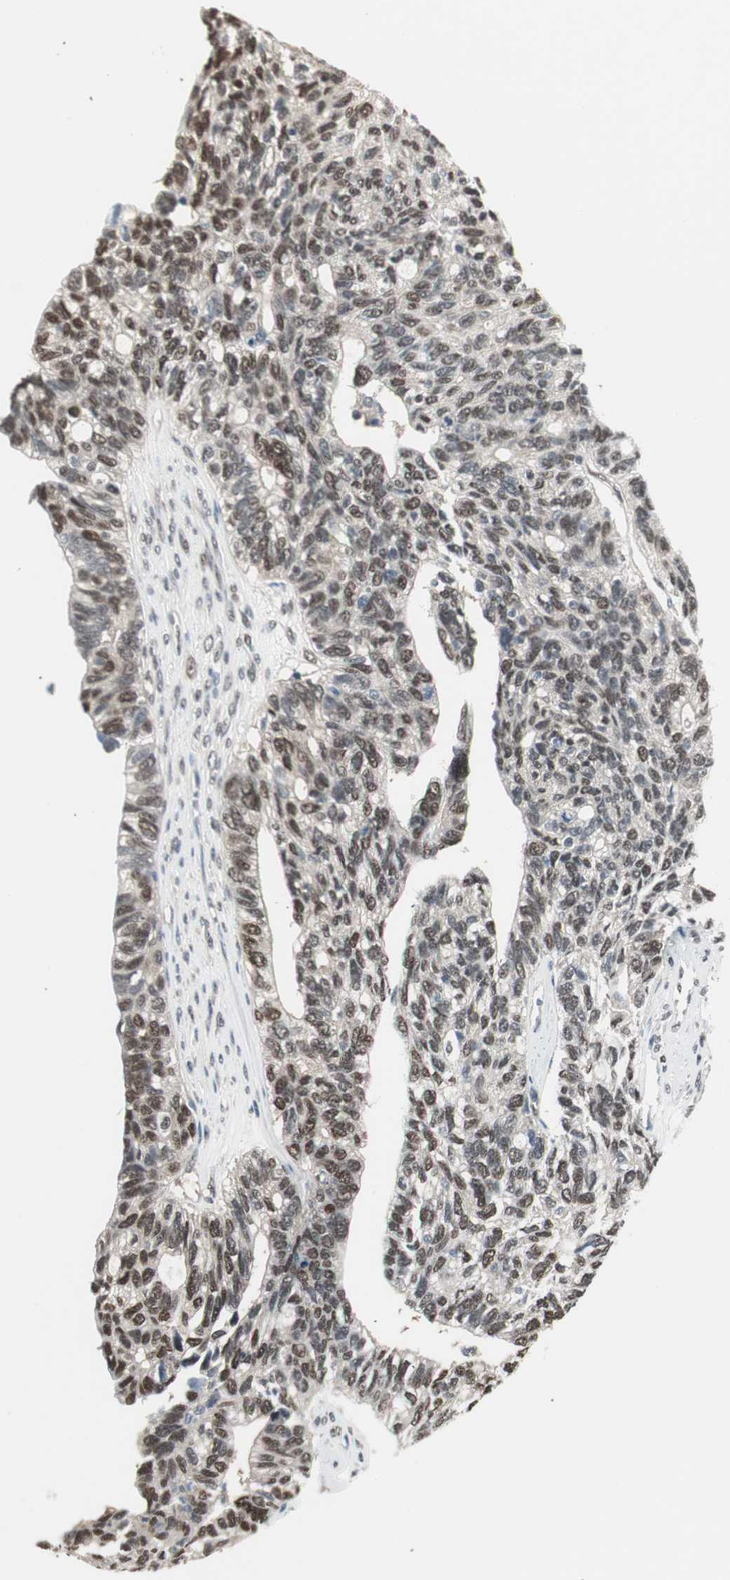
{"staining": {"intensity": "strong", "quantity": "25%-75%", "location": "nuclear"}, "tissue": "ovarian cancer", "cell_type": "Tumor cells", "image_type": "cancer", "snomed": [{"axis": "morphology", "description": "Cystadenocarcinoma, serous, NOS"}, {"axis": "topography", "description": "Ovary"}], "caption": "High-power microscopy captured an IHC photomicrograph of ovarian serous cystadenocarcinoma, revealing strong nuclear expression in approximately 25%-75% of tumor cells.", "gene": "LONP2", "patient": {"sex": "female", "age": 79}}